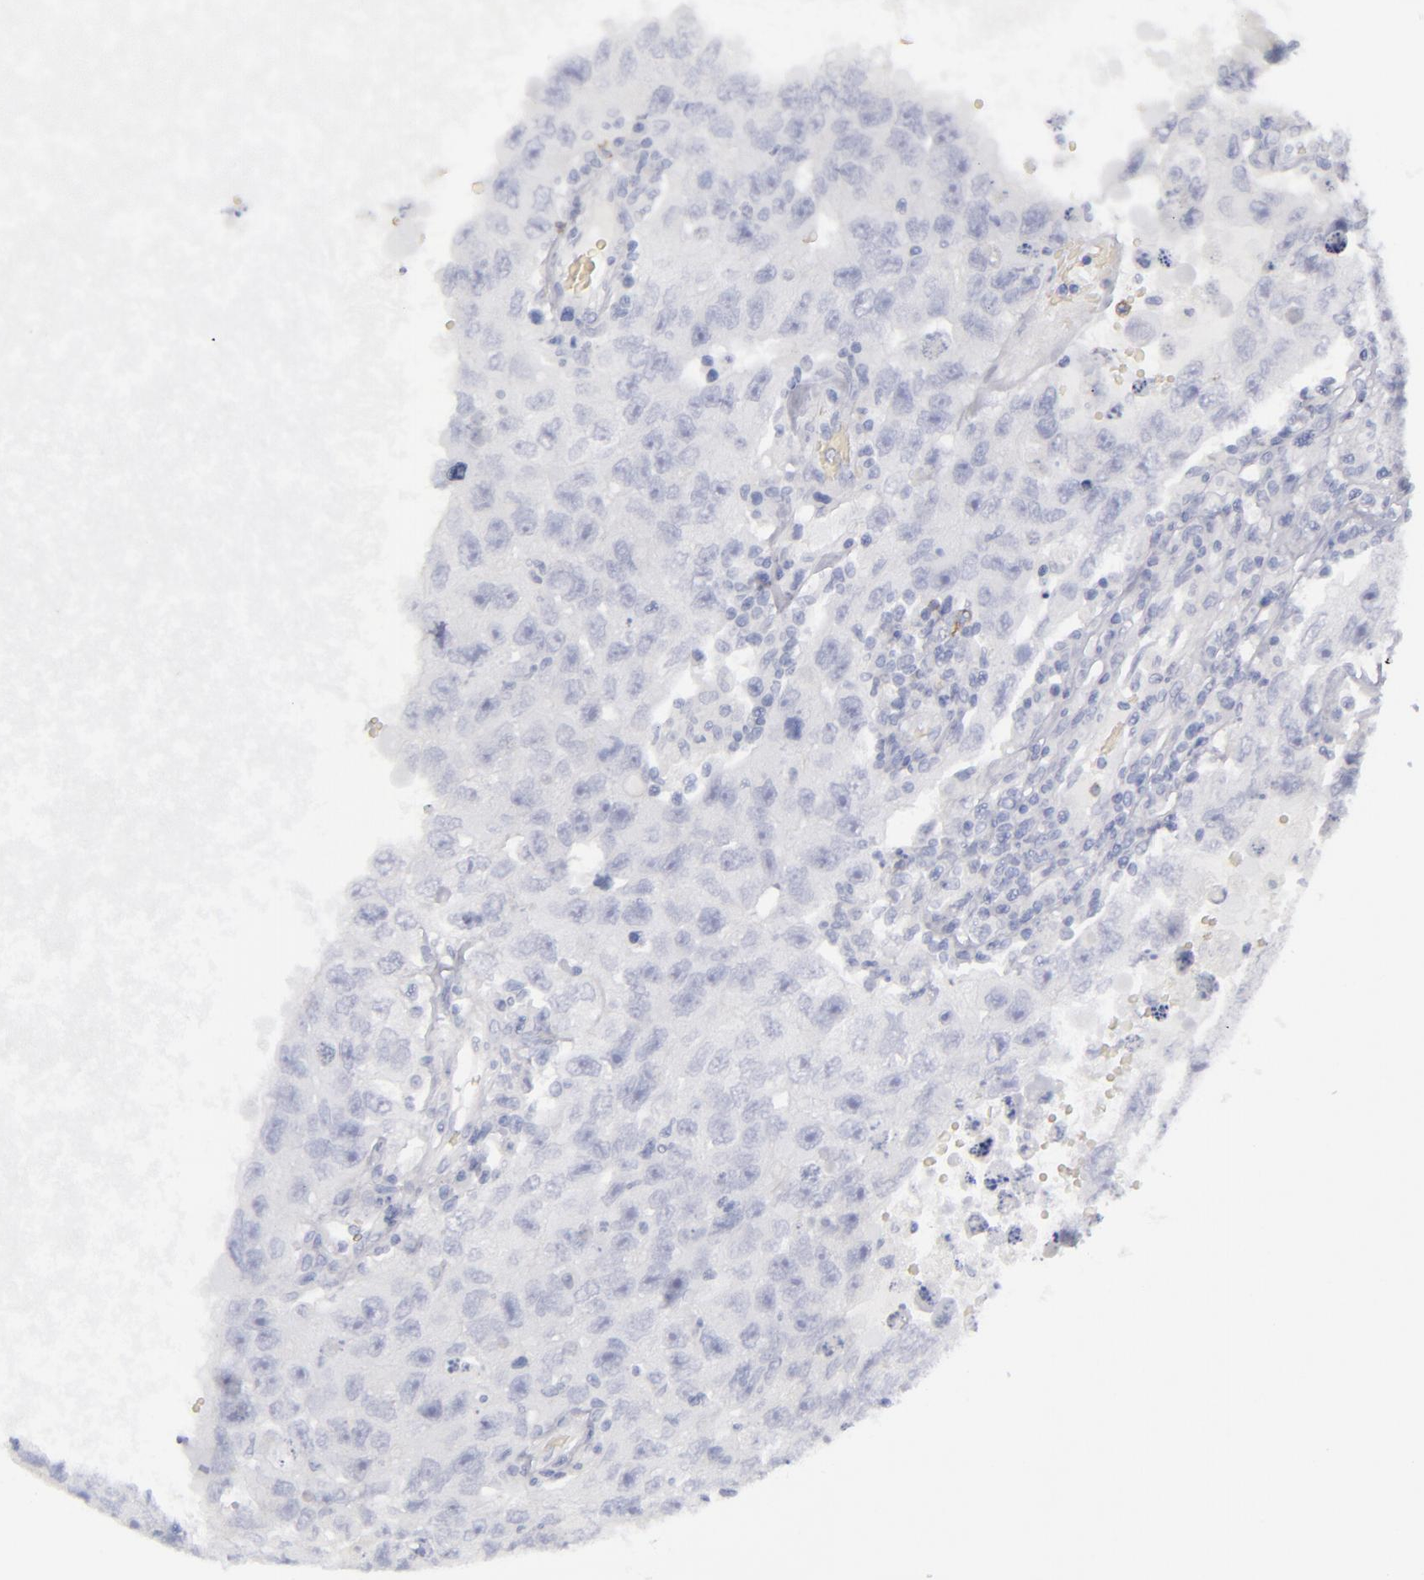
{"staining": {"intensity": "negative", "quantity": "none", "location": "none"}, "tissue": "testis cancer", "cell_type": "Tumor cells", "image_type": "cancer", "snomed": [{"axis": "morphology", "description": "Carcinoma, Embryonal, NOS"}, {"axis": "topography", "description": "Testis"}], "caption": "Histopathology image shows no significant protein staining in tumor cells of testis cancer (embryonal carcinoma).", "gene": "CD22", "patient": {"sex": "male", "age": 26}}